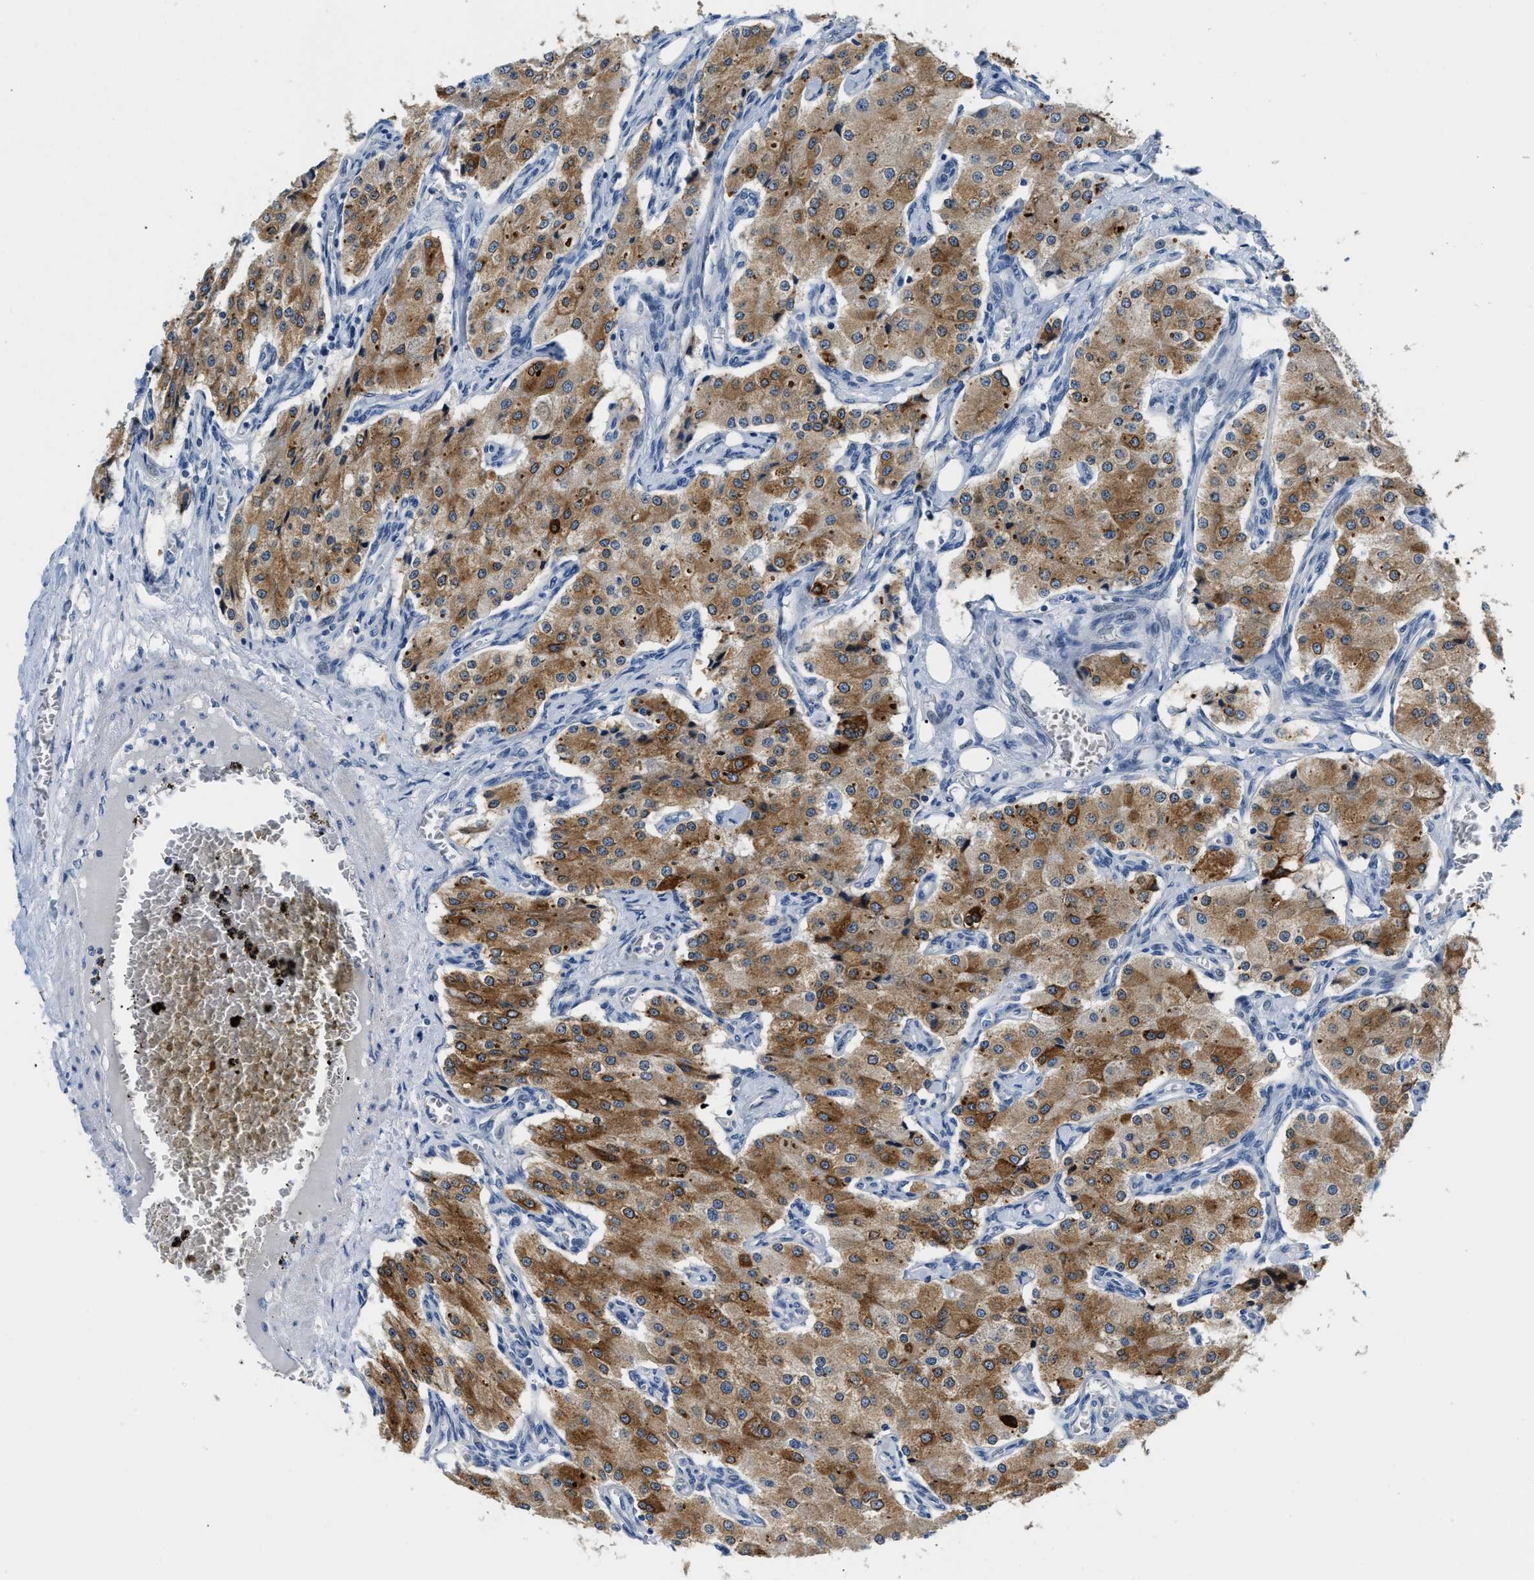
{"staining": {"intensity": "moderate", "quantity": "25%-75%", "location": "cytoplasmic/membranous"}, "tissue": "carcinoid", "cell_type": "Tumor cells", "image_type": "cancer", "snomed": [{"axis": "morphology", "description": "Carcinoid, malignant, NOS"}, {"axis": "topography", "description": "Colon"}], "caption": "This is a photomicrograph of IHC staining of carcinoid, which shows moderate positivity in the cytoplasmic/membranous of tumor cells.", "gene": "CLGN", "patient": {"sex": "female", "age": 52}}